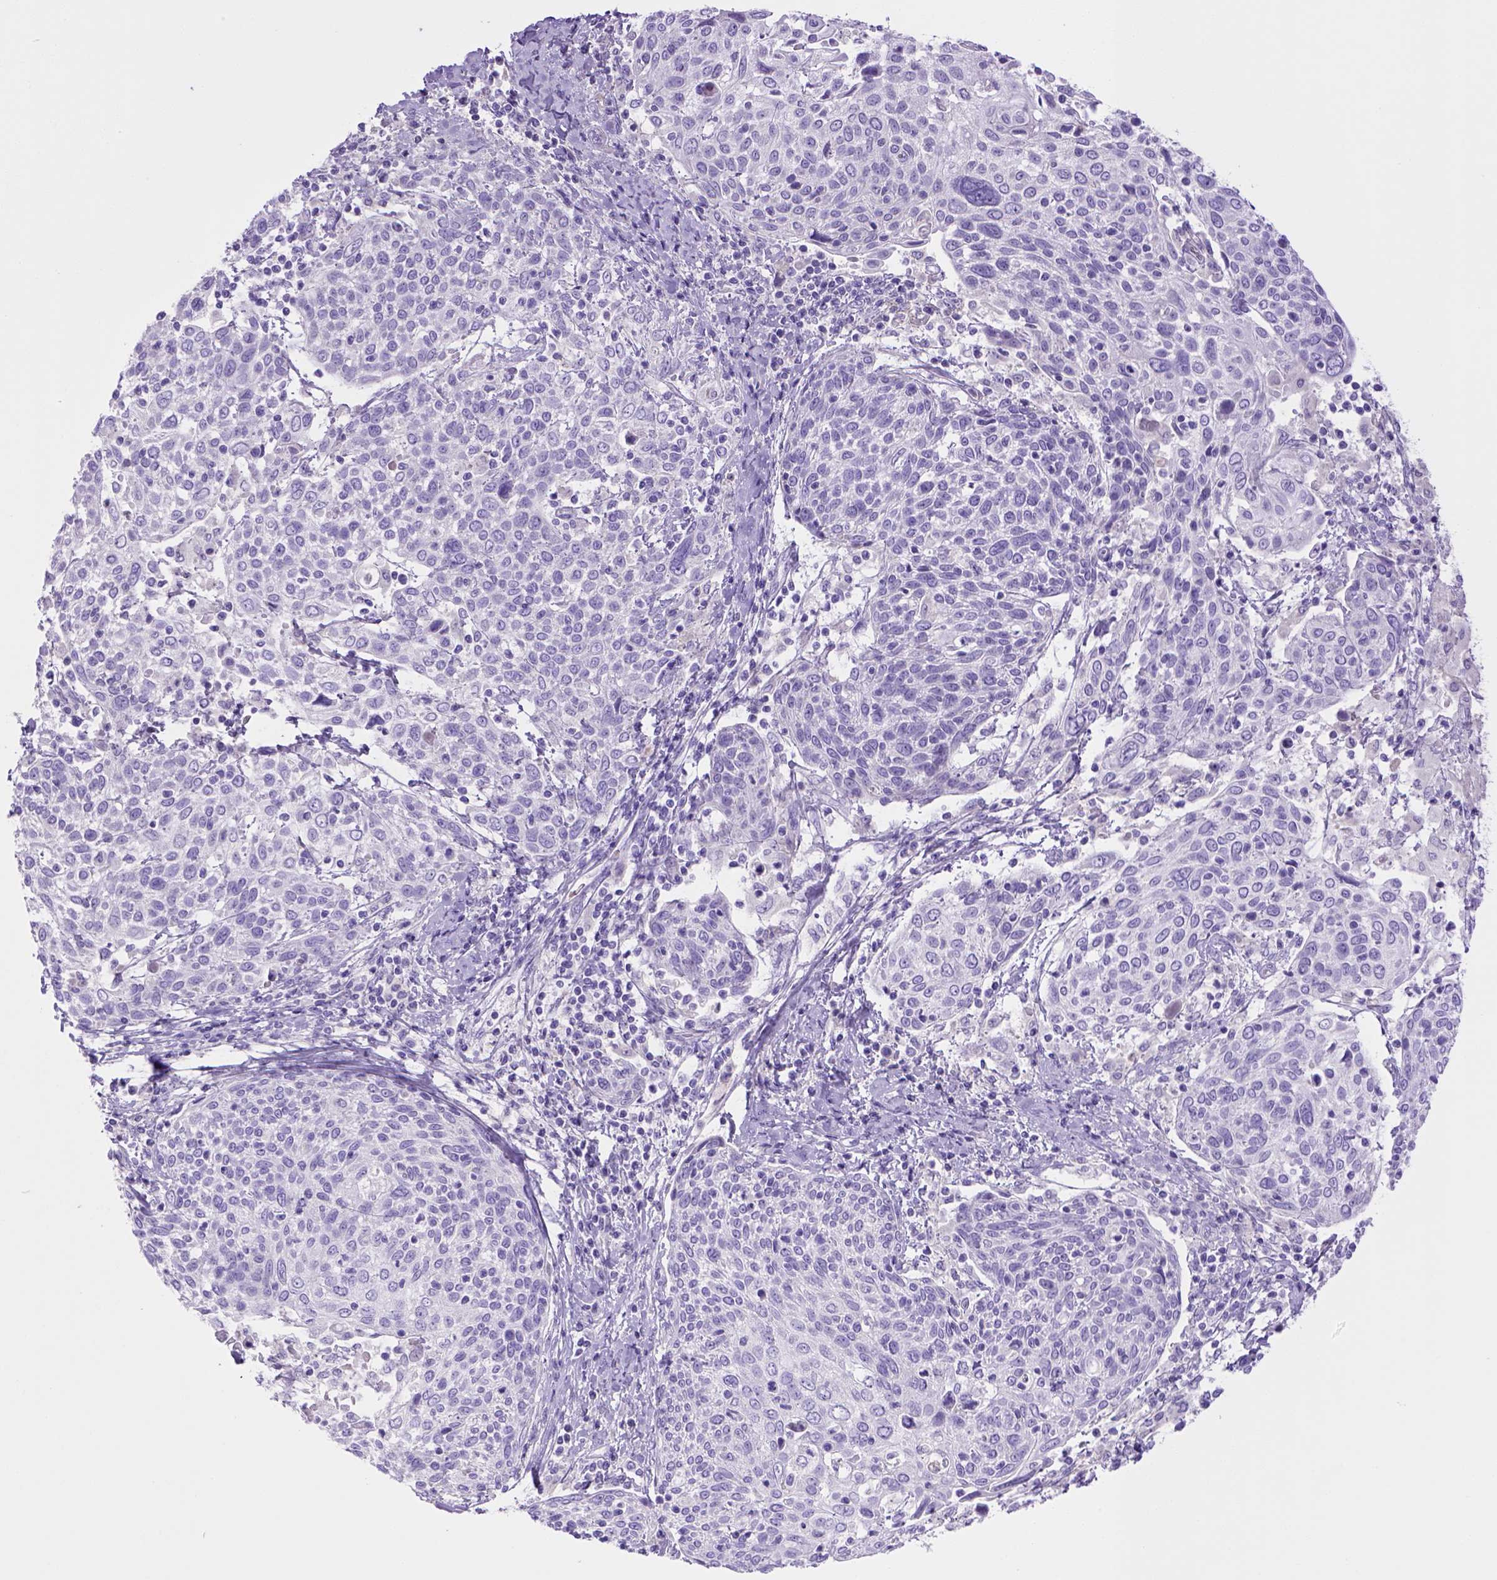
{"staining": {"intensity": "negative", "quantity": "none", "location": "none"}, "tissue": "cervical cancer", "cell_type": "Tumor cells", "image_type": "cancer", "snomed": [{"axis": "morphology", "description": "Squamous cell carcinoma, NOS"}, {"axis": "topography", "description": "Cervix"}], "caption": "Immunohistochemical staining of human cervical squamous cell carcinoma shows no significant expression in tumor cells. (DAB (3,3'-diaminobenzidine) immunohistochemistry, high magnification).", "gene": "BAAT", "patient": {"sex": "female", "age": 61}}